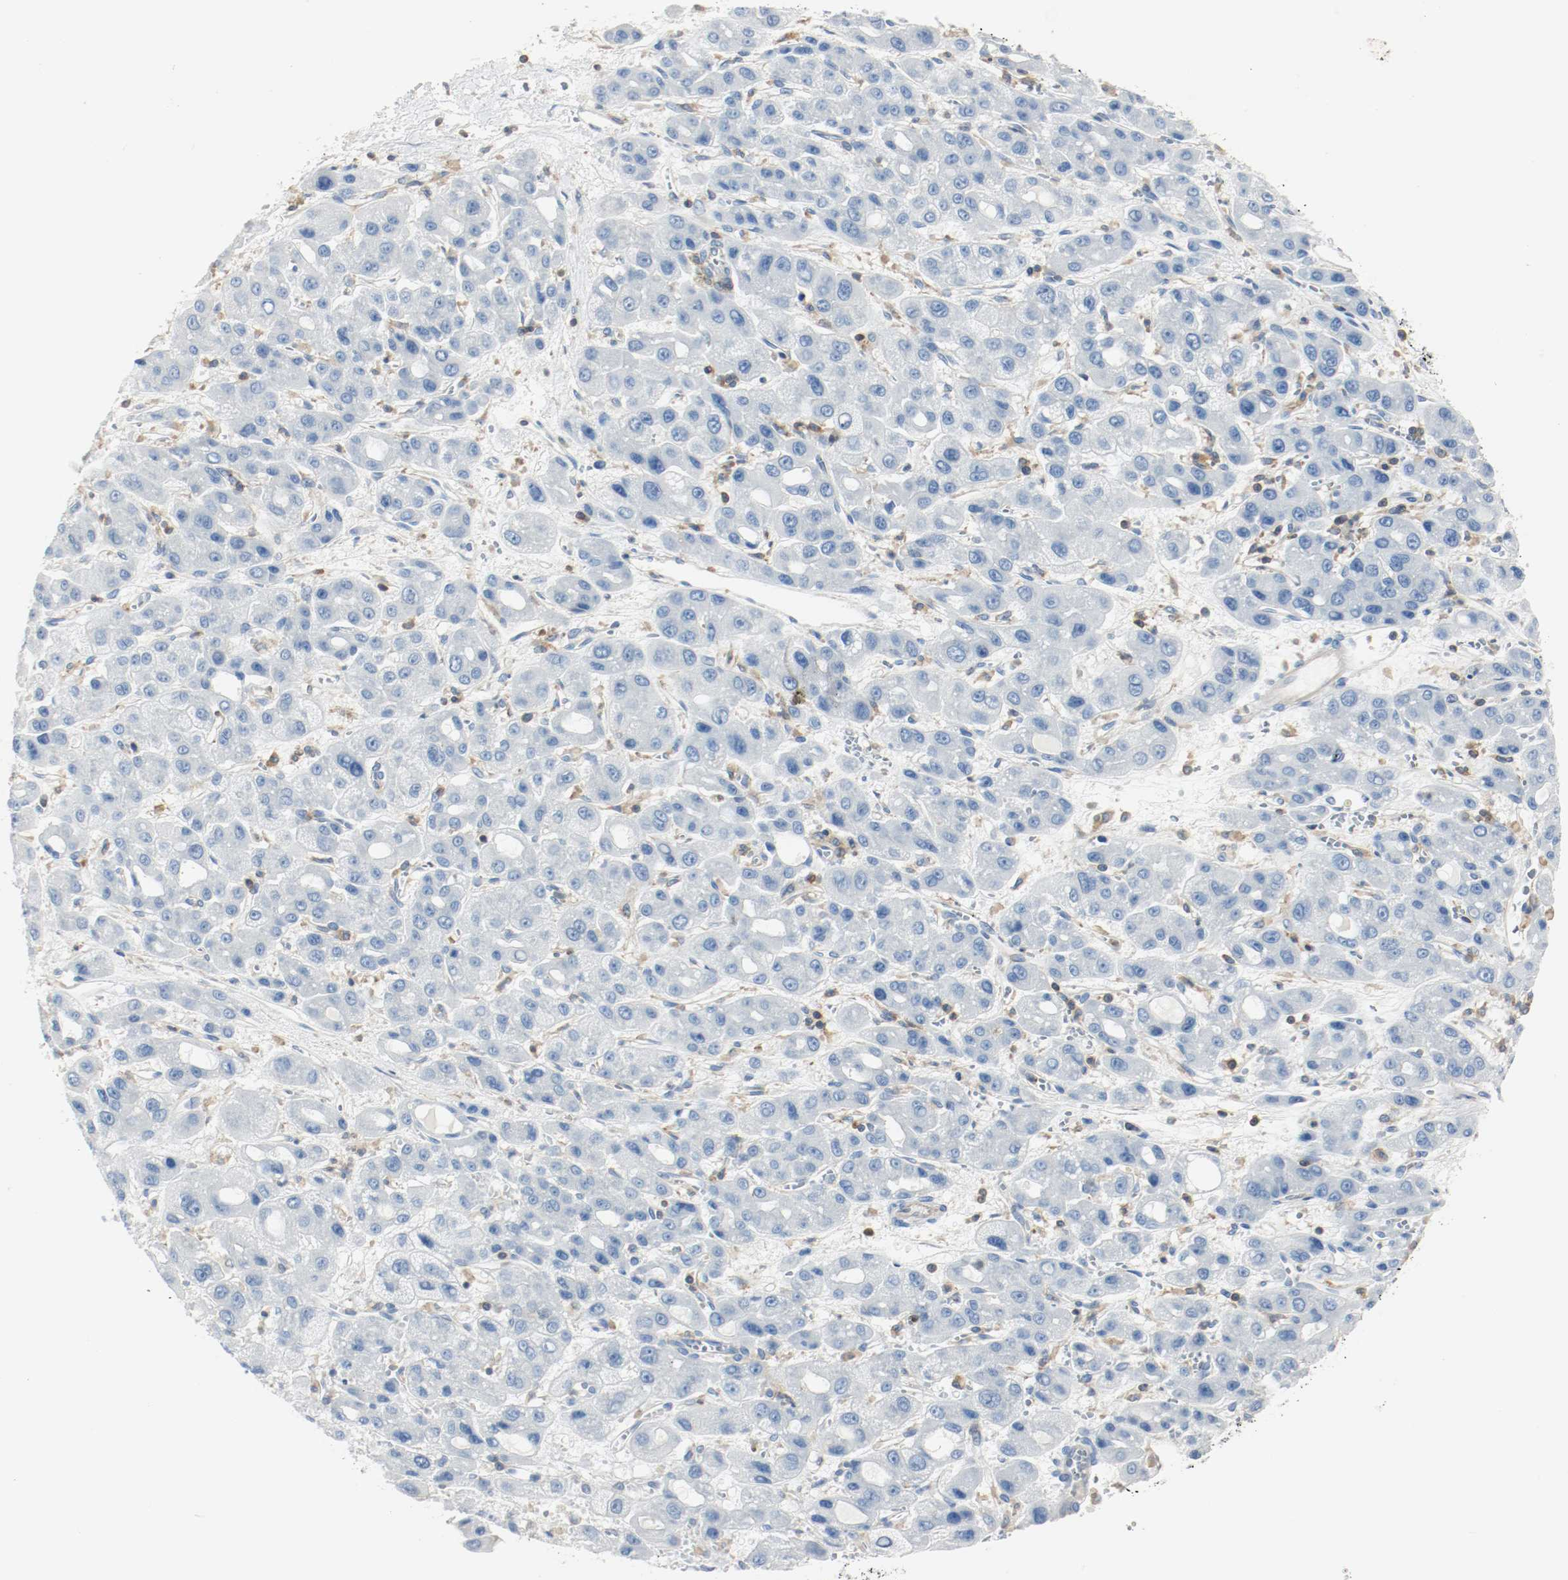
{"staining": {"intensity": "negative", "quantity": "none", "location": "none"}, "tissue": "liver cancer", "cell_type": "Tumor cells", "image_type": "cancer", "snomed": [{"axis": "morphology", "description": "Carcinoma, Hepatocellular, NOS"}, {"axis": "topography", "description": "Liver"}], "caption": "This histopathology image is of liver cancer stained with immunohistochemistry to label a protein in brown with the nuclei are counter-stained blue. There is no positivity in tumor cells.", "gene": "ARPC1B", "patient": {"sex": "male", "age": 55}}